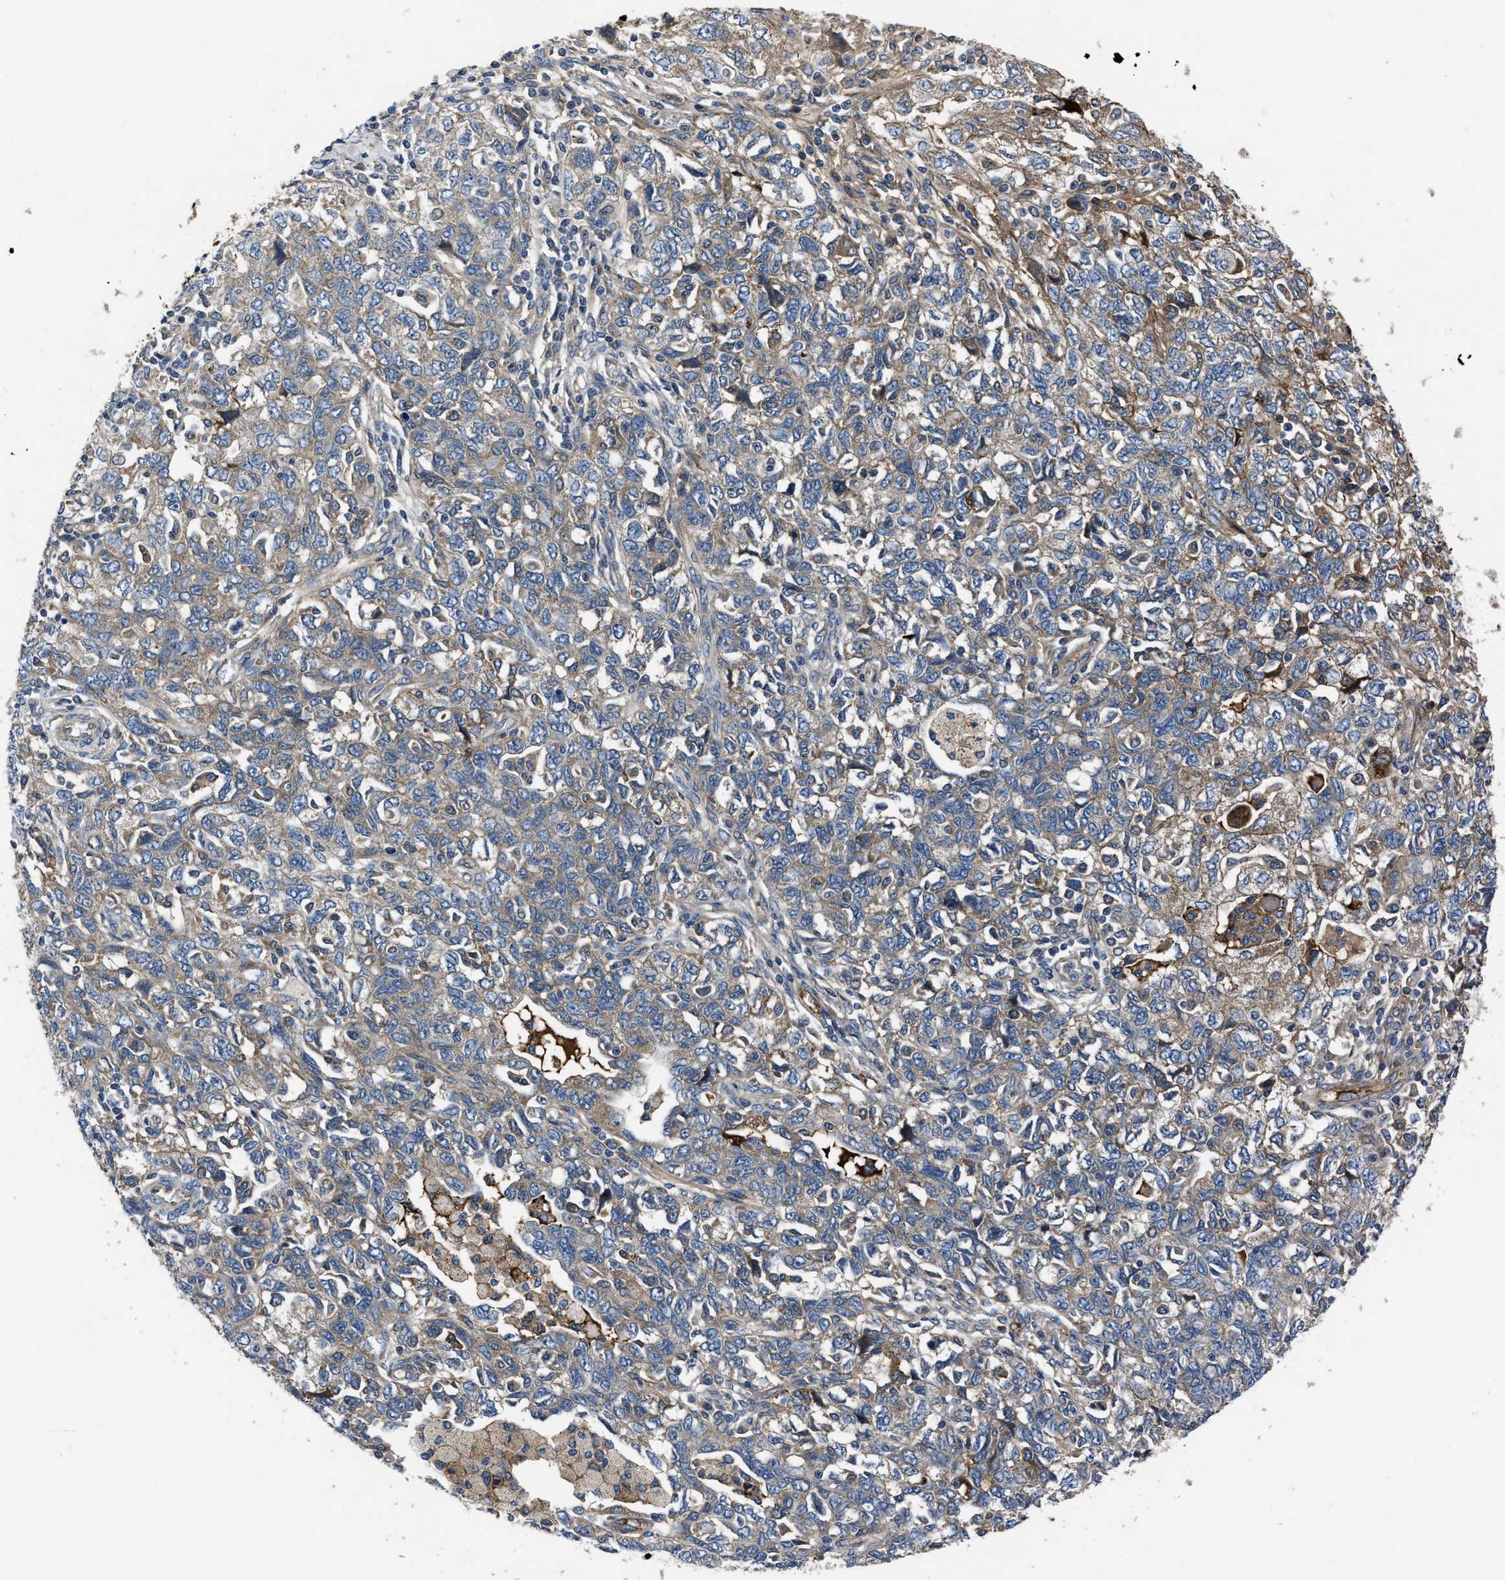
{"staining": {"intensity": "weak", "quantity": "<25%", "location": "cytoplasmic/membranous"}, "tissue": "ovarian cancer", "cell_type": "Tumor cells", "image_type": "cancer", "snomed": [{"axis": "morphology", "description": "Carcinoma, NOS"}, {"axis": "morphology", "description": "Cystadenocarcinoma, serous, NOS"}, {"axis": "topography", "description": "Ovary"}], "caption": "Ovarian cancer was stained to show a protein in brown. There is no significant positivity in tumor cells. (Brightfield microscopy of DAB immunohistochemistry at high magnification).", "gene": "ERC1", "patient": {"sex": "female", "age": 69}}